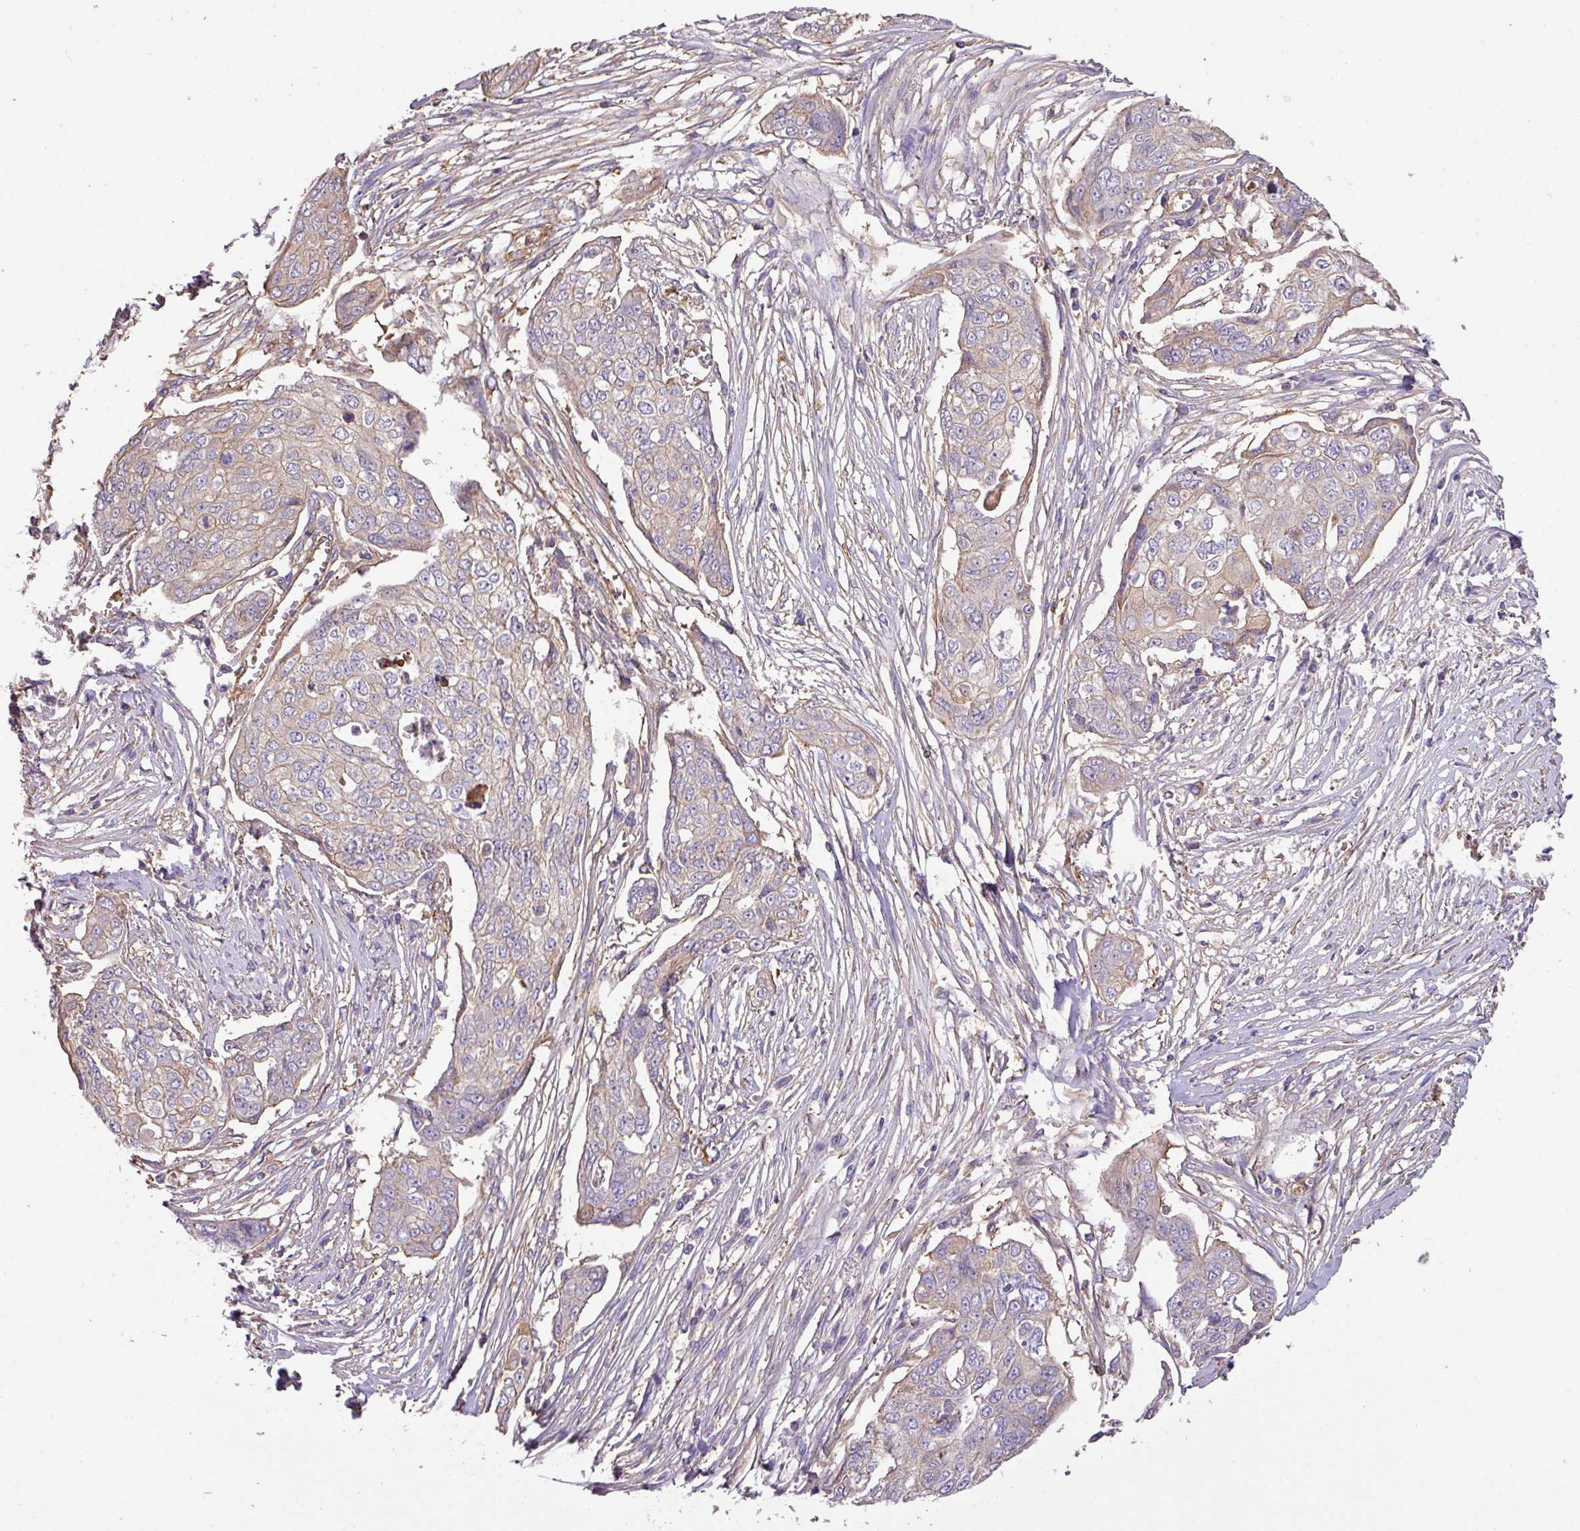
{"staining": {"intensity": "weak", "quantity": "<25%", "location": "cytoplasmic/membranous"}, "tissue": "ovarian cancer", "cell_type": "Tumor cells", "image_type": "cancer", "snomed": [{"axis": "morphology", "description": "Carcinoma, endometroid"}, {"axis": "topography", "description": "Ovary"}], "caption": "There is no significant positivity in tumor cells of ovarian cancer.", "gene": "CALML4", "patient": {"sex": "female", "age": 70}}